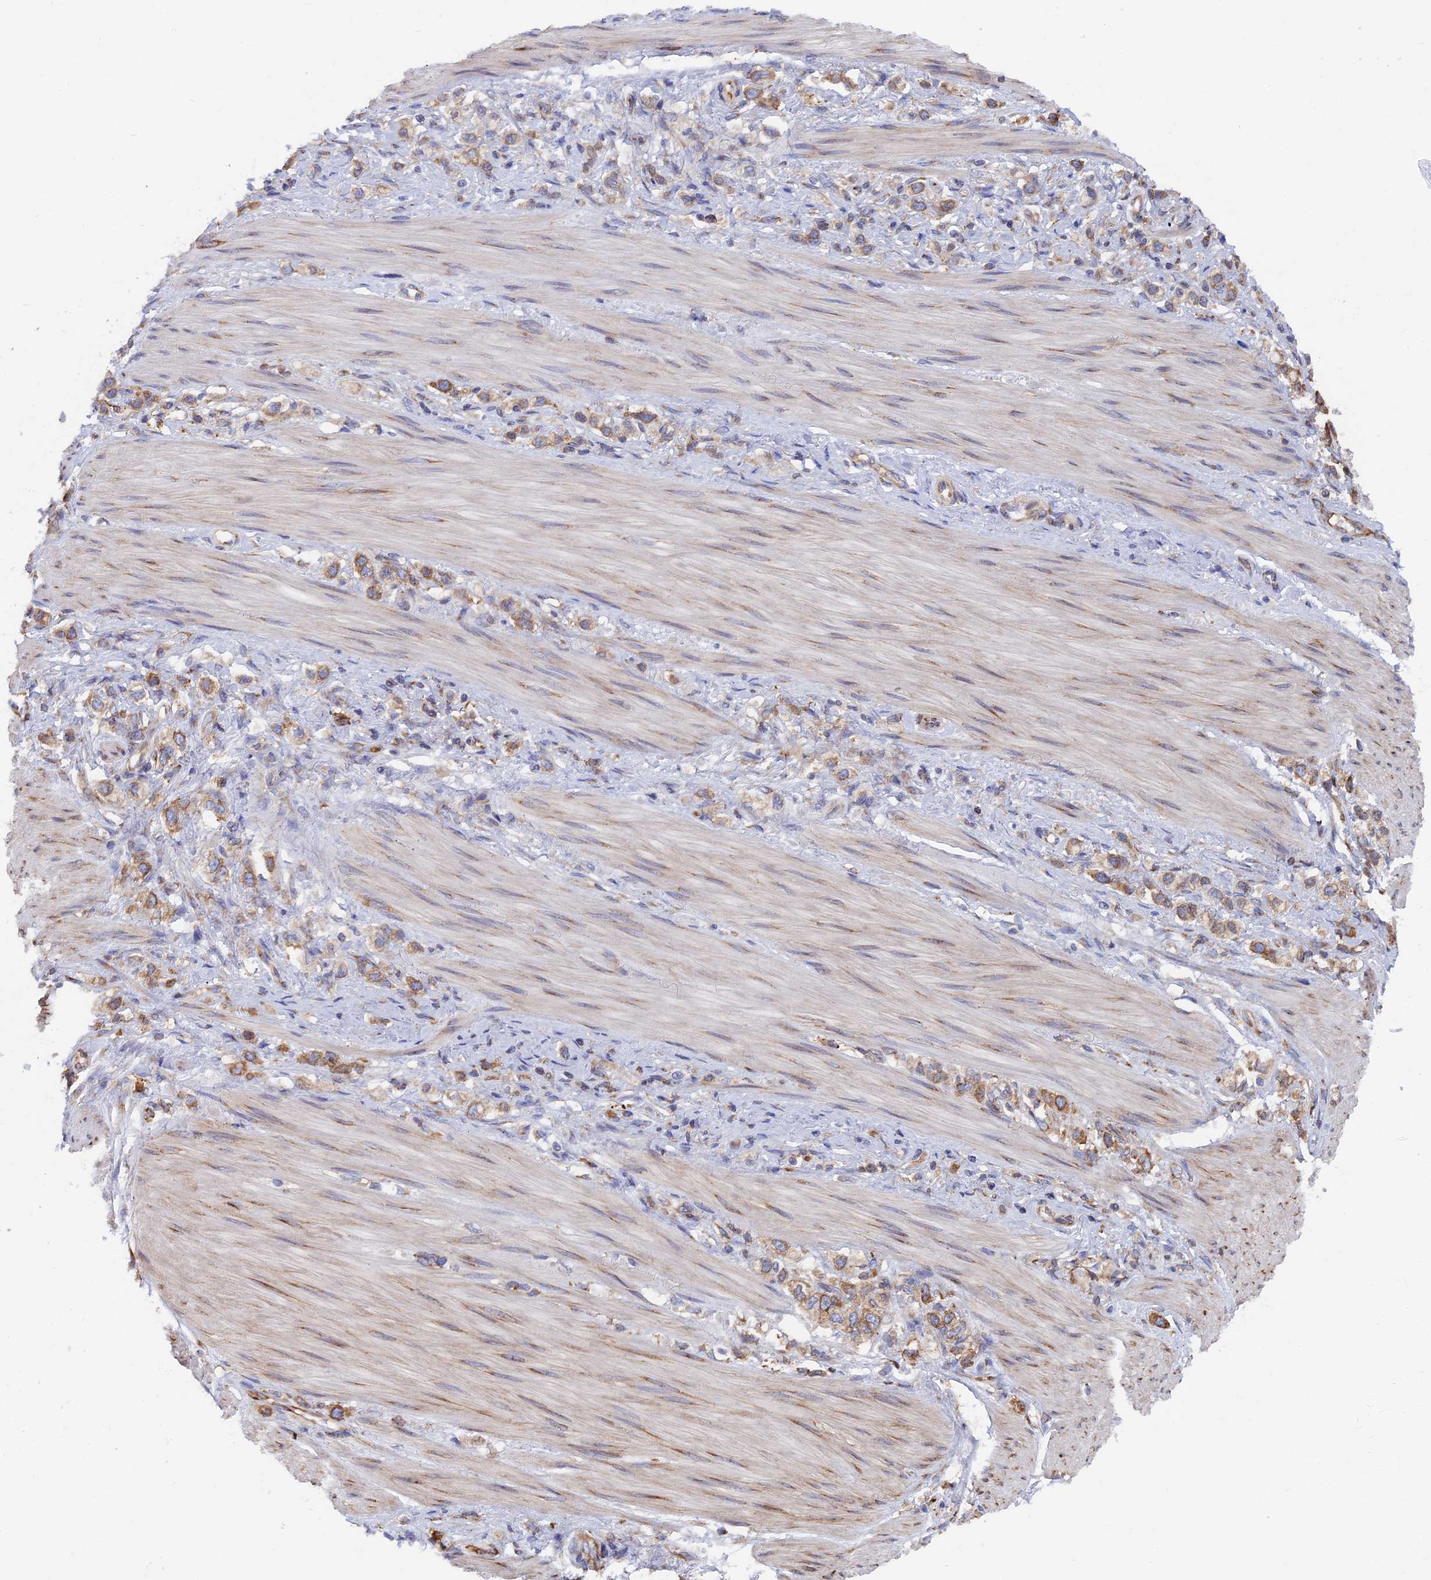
{"staining": {"intensity": "moderate", "quantity": ">75%", "location": "cytoplasmic/membranous"}, "tissue": "stomach cancer", "cell_type": "Tumor cells", "image_type": "cancer", "snomed": [{"axis": "morphology", "description": "Adenocarcinoma, NOS"}, {"axis": "topography", "description": "Stomach"}], "caption": "Stomach cancer (adenocarcinoma) stained with a protein marker demonstrates moderate staining in tumor cells.", "gene": "YBX1", "patient": {"sex": "female", "age": 65}}